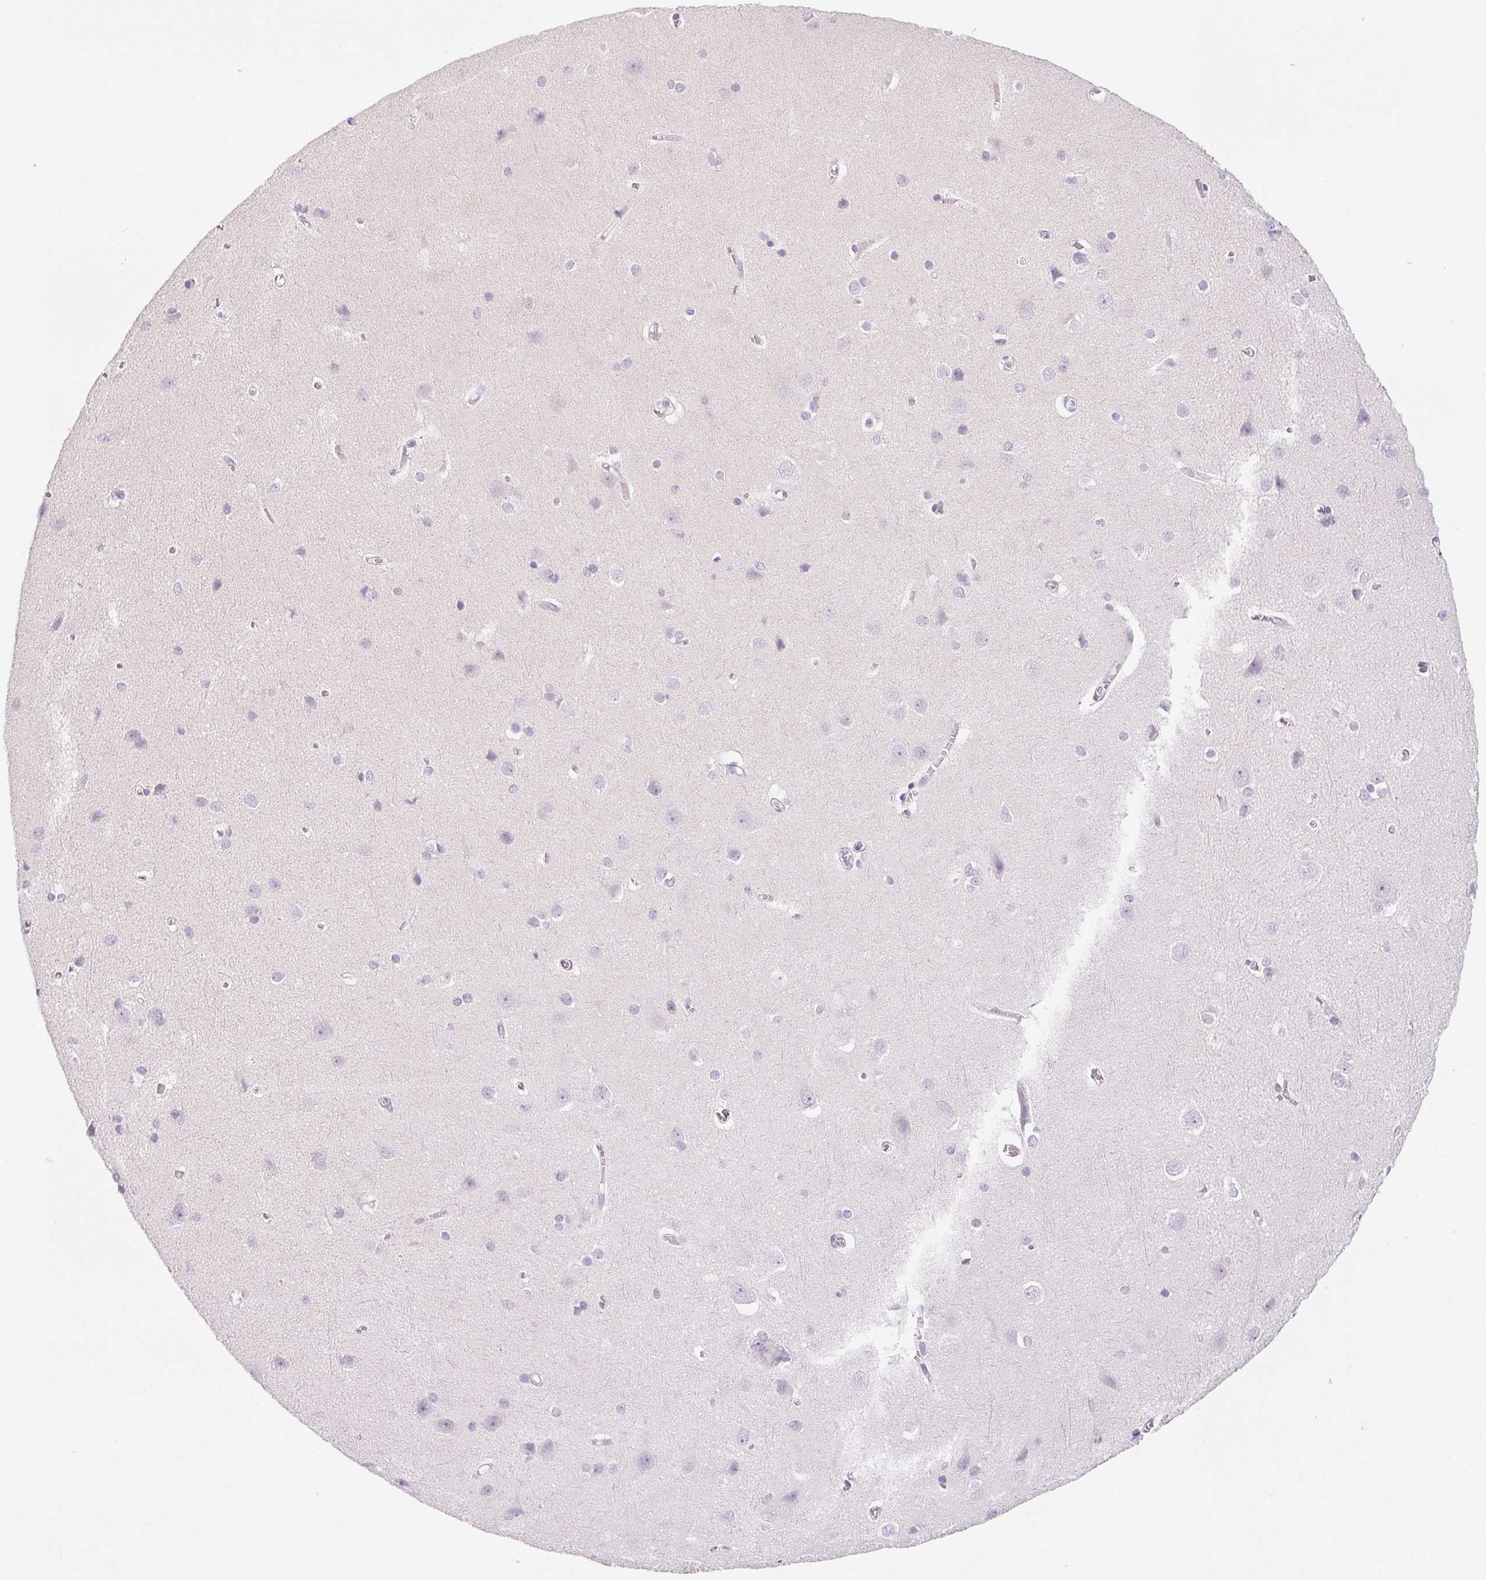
{"staining": {"intensity": "negative", "quantity": "none", "location": "none"}, "tissue": "cerebral cortex", "cell_type": "Endothelial cells", "image_type": "normal", "snomed": [{"axis": "morphology", "description": "Normal tissue, NOS"}, {"axis": "topography", "description": "Cerebral cortex"}], "caption": "Photomicrograph shows no protein expression in endothelial cells of unremarkable cerebral cortex. The staining was performed using DAB to visualize the protein expression in brown, while the nuclei were stained in blue with hematoxylin (Magnification: 20x).", "gene": "COL7A1", "patient": {"sex": "male", "age": 37}}